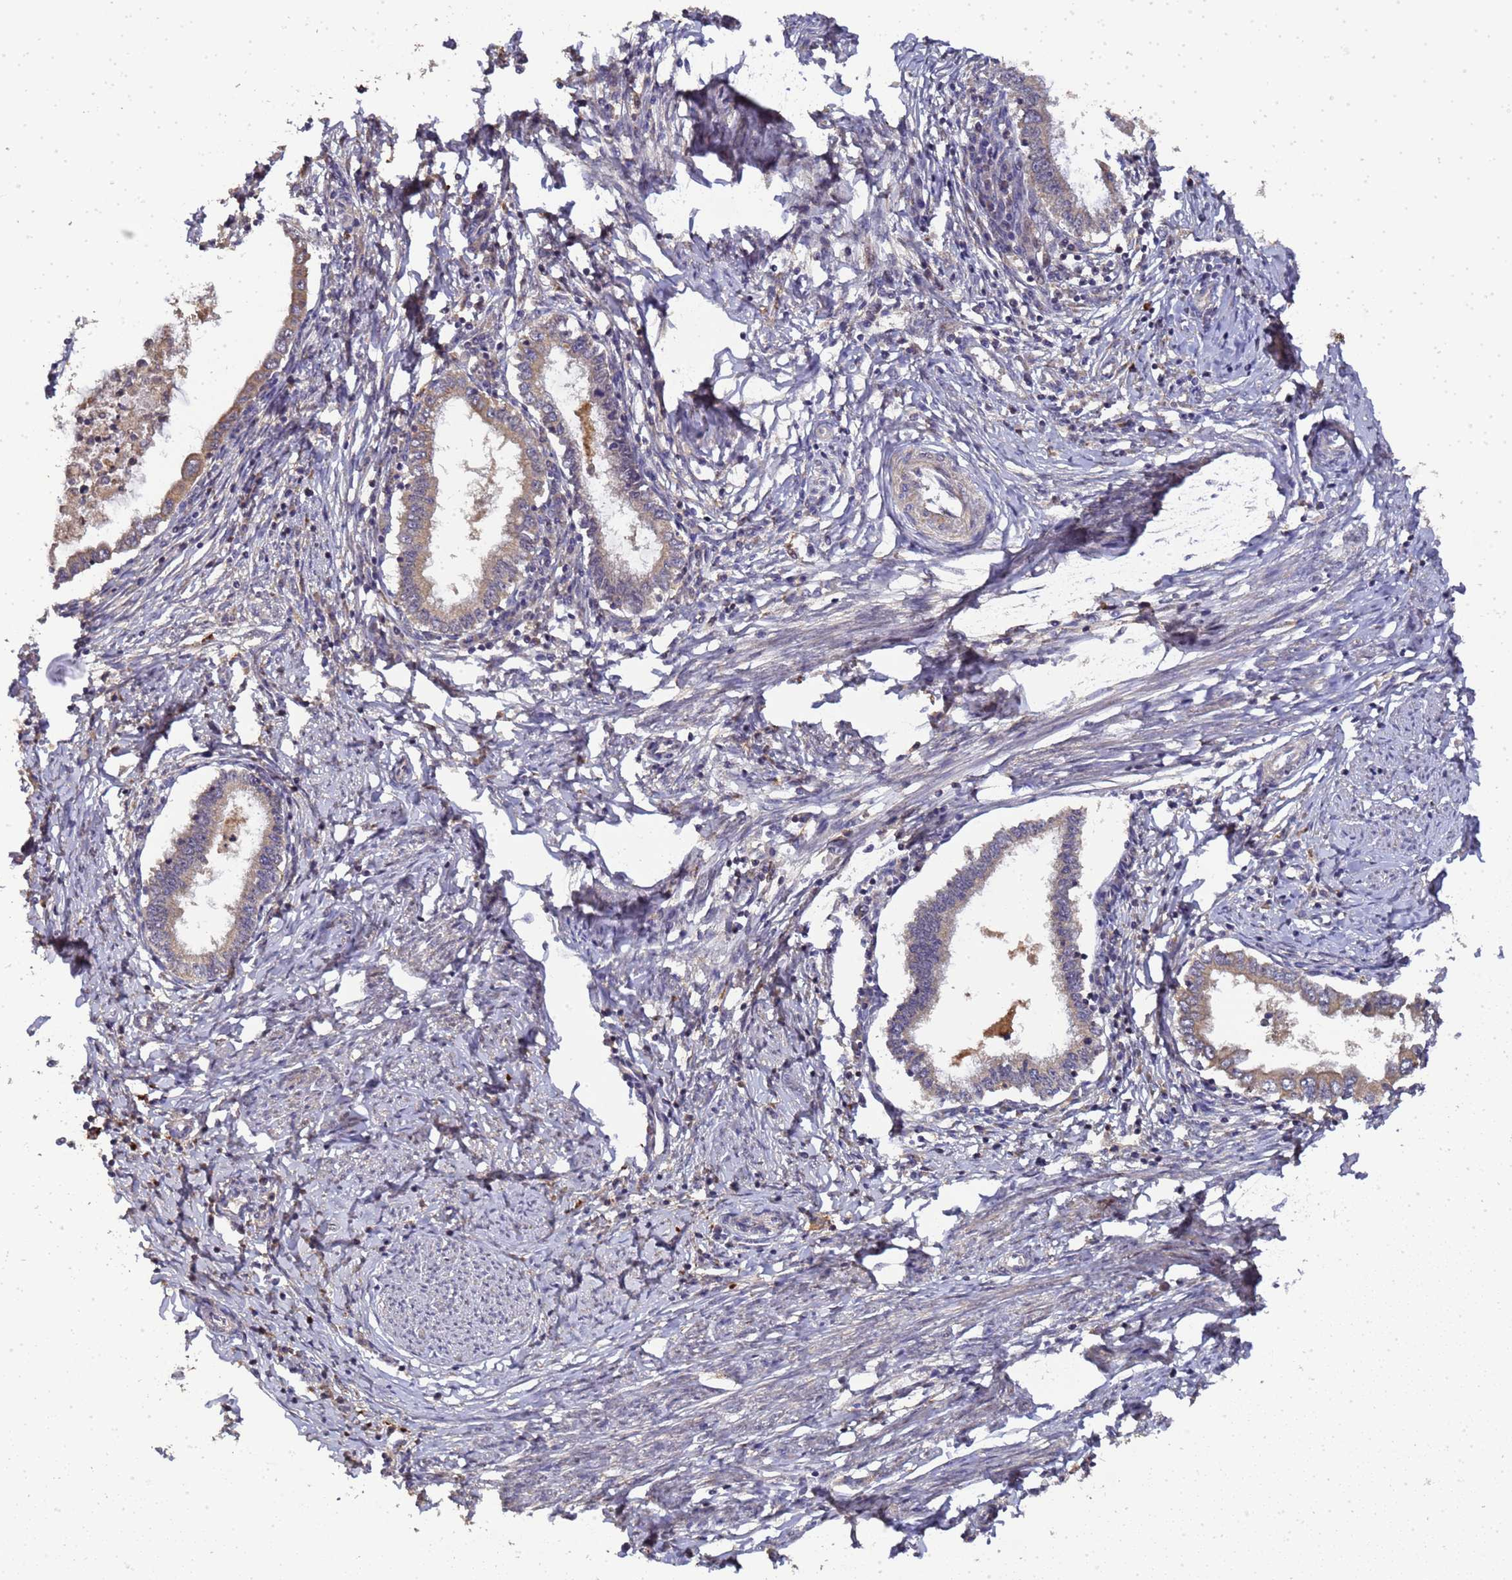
{"staining": {"intensity": "weak", "quantity": ">75%", "location": "cytoplasmic/membranous"}, "tissue": "cervical cancer", "cell_type": "Tumor cells", "image_type": "cancer", "snomed": [{"axis": "morphology", "description": "Adenocarcinoma, NOS"}, {"axis": "topography", "description": "Cervix"}], "caption": "Brown immunohistochemical staining in human adenocarcinoma (cervical) shows weak cytoplasmic/membranous expression in about >75% of tumor cells. (Stains: DAB in brown, nuclei in blue, Microscopy: brightfield microscopy at high magnification).", "gene": "LGI4", "patient": {"sex": "female", "age": 36}}